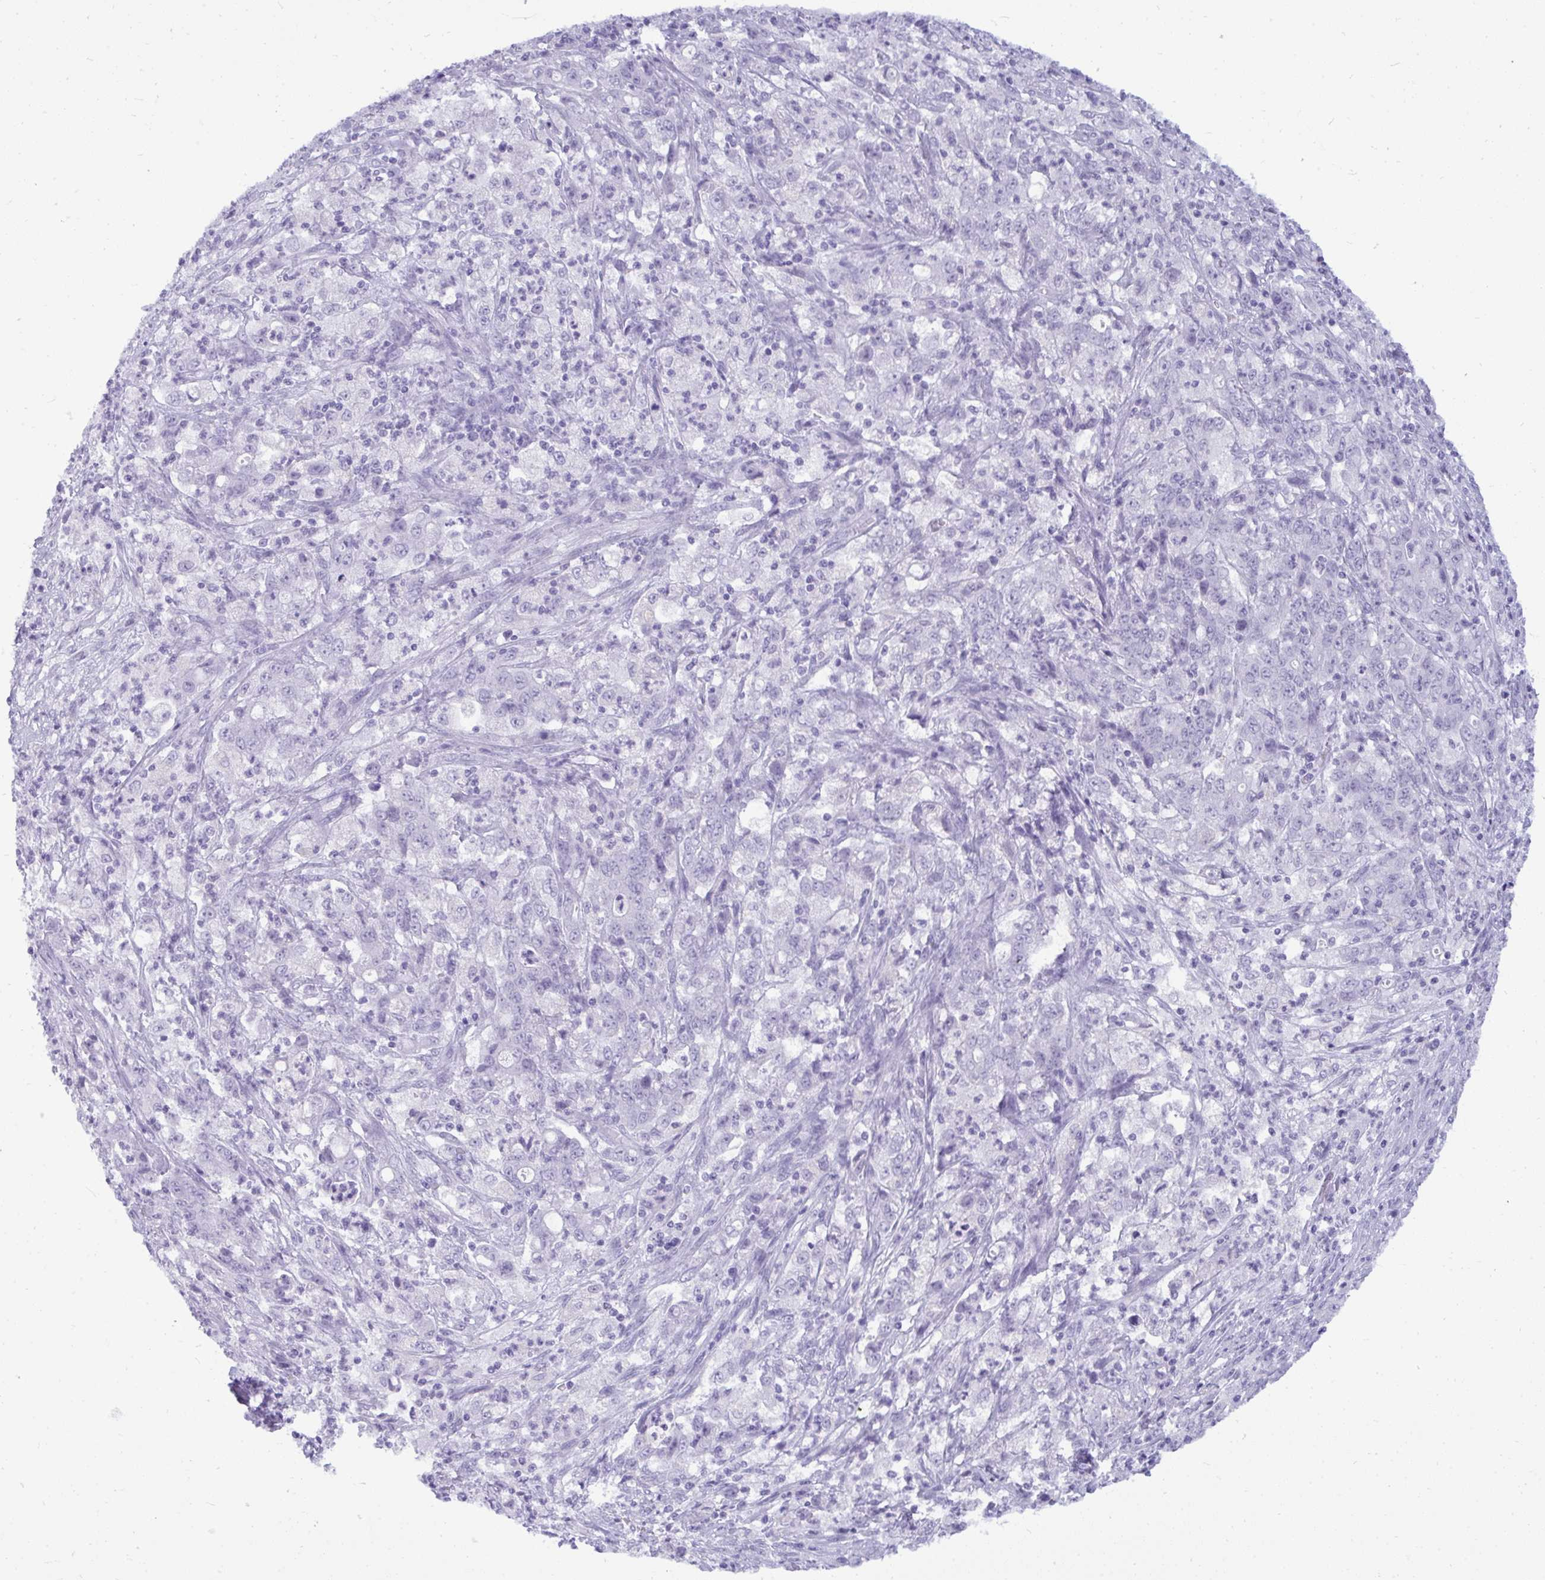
{"staining": {"intensity": "negative", "quantity": "none", "location": "none"}, "tissue": "stomach cancer", "cell_type": "Tumor cells", "image_type": "cancer", "snomed": [{"axis": "morphology", "description": "Adenocarcinoma, NOS"}, {"axis": "topography", "description": "Stomach, lower"}], "caption": "Immunohistochemical staining of human stomach adenocarcinoma exhibits no significant expression in tumor cells.", "gene": "ANKRD60", "patient": {"sex": "female", "age": 71}}